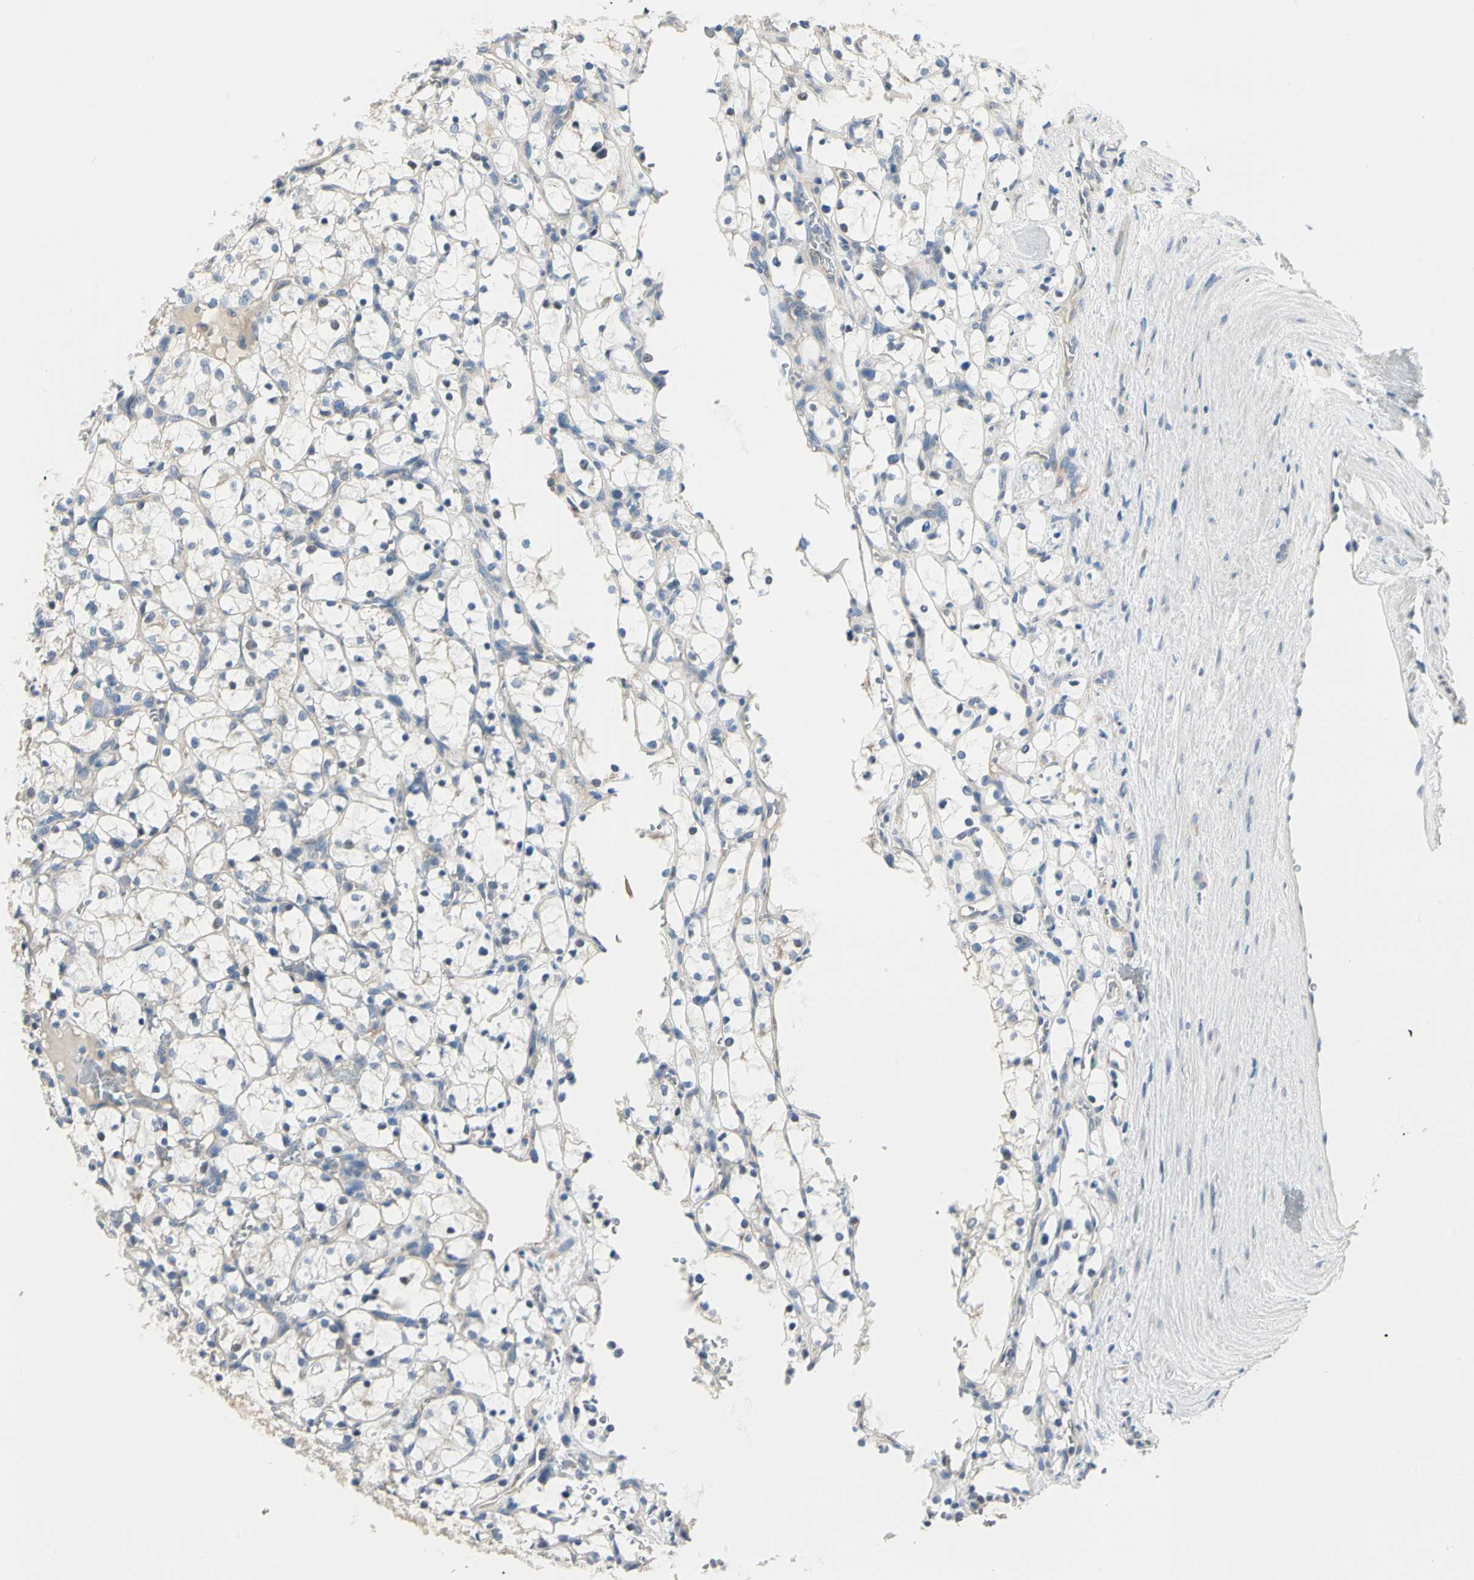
{"staining": {"intensity": "negative", "quantity": "none", "location": "none"}, "tissue": "renal cancer", "cell_type": "Tumor cells", "image_type": "cancer", "snomed": [{"axis": "morphology", "description": "Adenocarcinoma, NOS"}, {"axis": "topography", "description": "Kidney"}], "caption": "The photomicrograph demonstrates no significant staining in tumor cells of adenocarcinoma (renal).", "gene": "GPR153", "patient": {"sex": "female", "age": 69}}